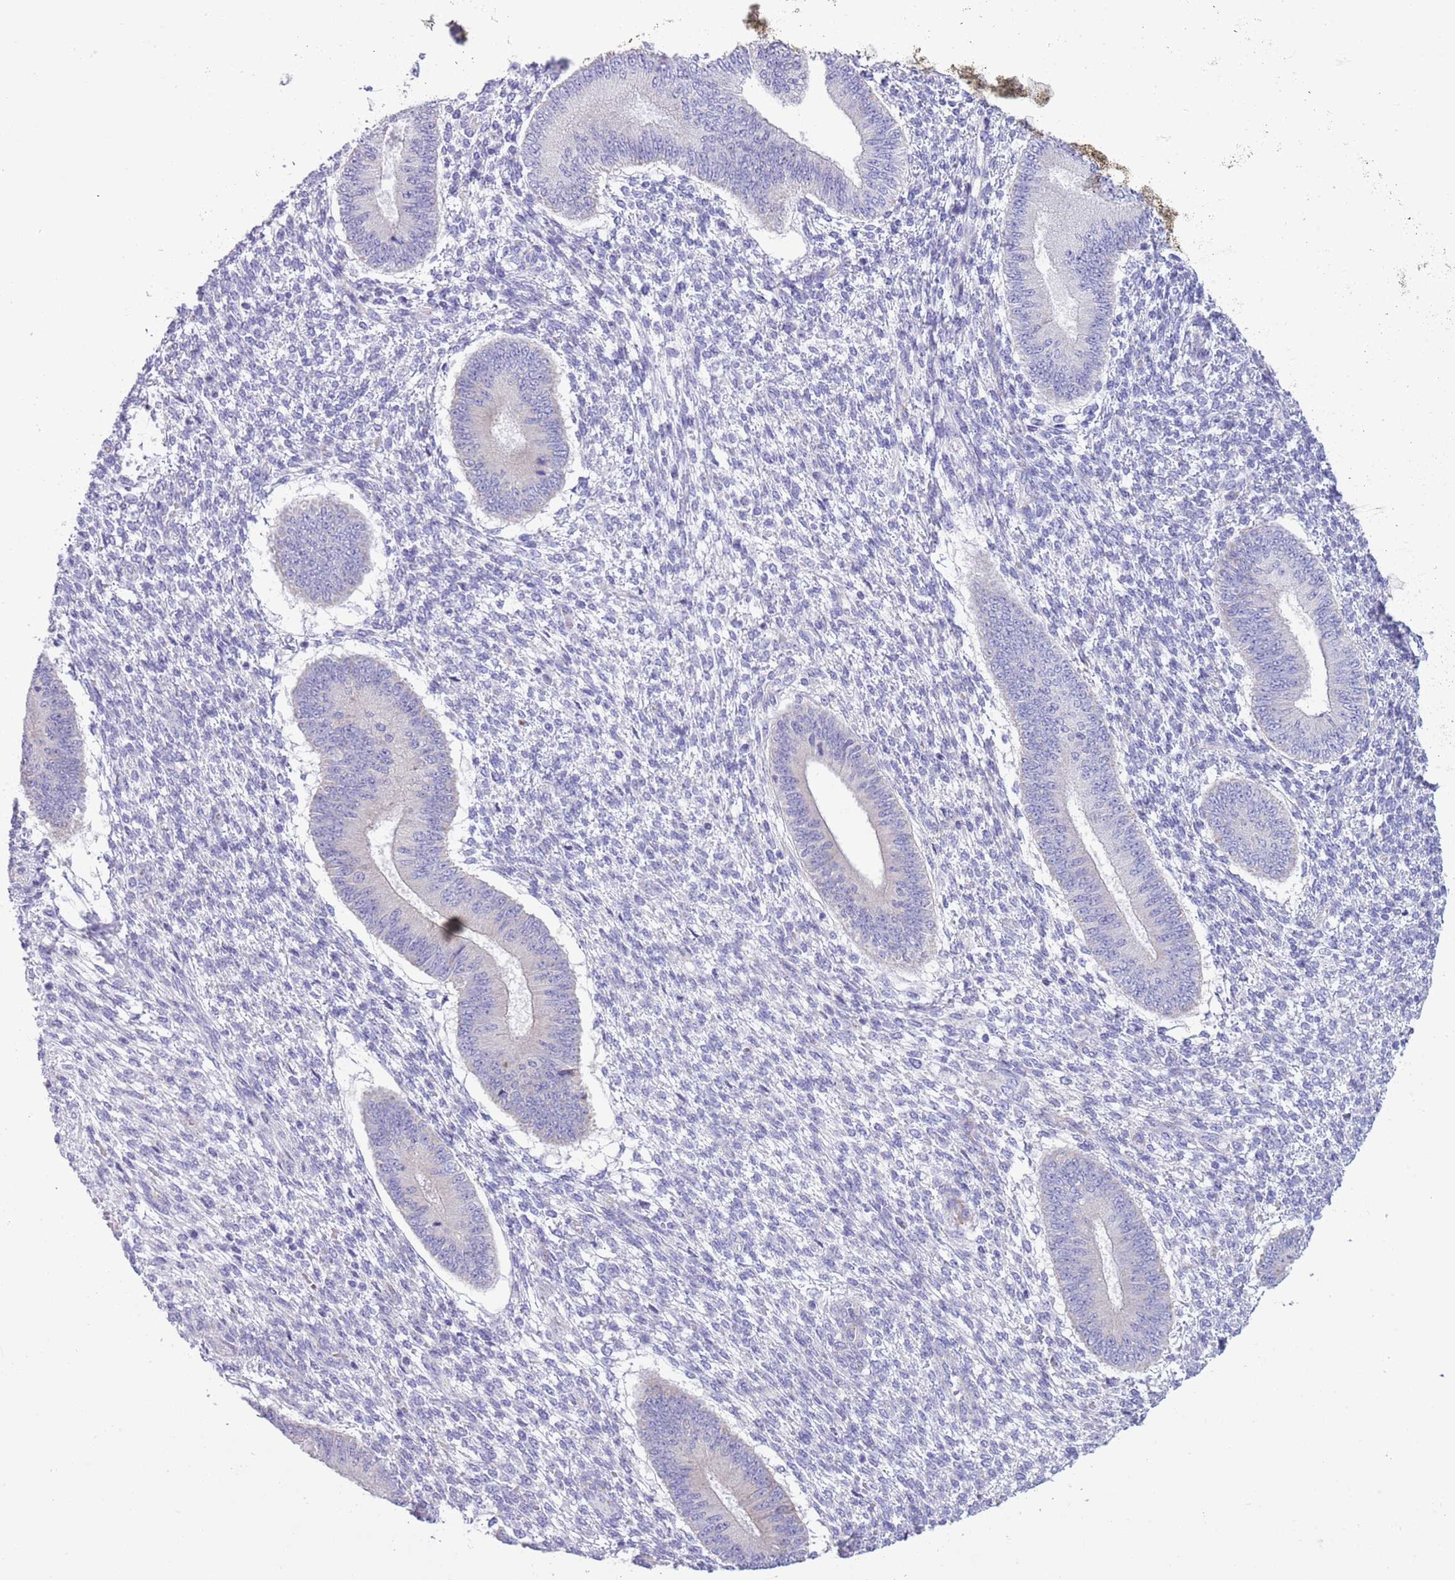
{"staining": {"intensity": "negative", "quantity": "none", "location": "none"}, "tissue": "endometrium", "cell_type": "Cells in endometrial stroma", "image_type": "normal", "snomed": [{"axis": "morphology", "description": "Normal tissue, NOS"}, {"axis": "topography", "description": "Endometrium"}], "caption": "A high-resolution image shows immunohistochemistry (IHC) staining of benign endometrium, which exhibits no significant expression in cells in endometrial stroma. Brightfield microscopy of immunohistochemistry (IHC) stained with DAB (brown) and hematoxylin (blue), captured at high magnification.", "gene": "MOCOS", "patient": {"sex": "female", "age": 49}}